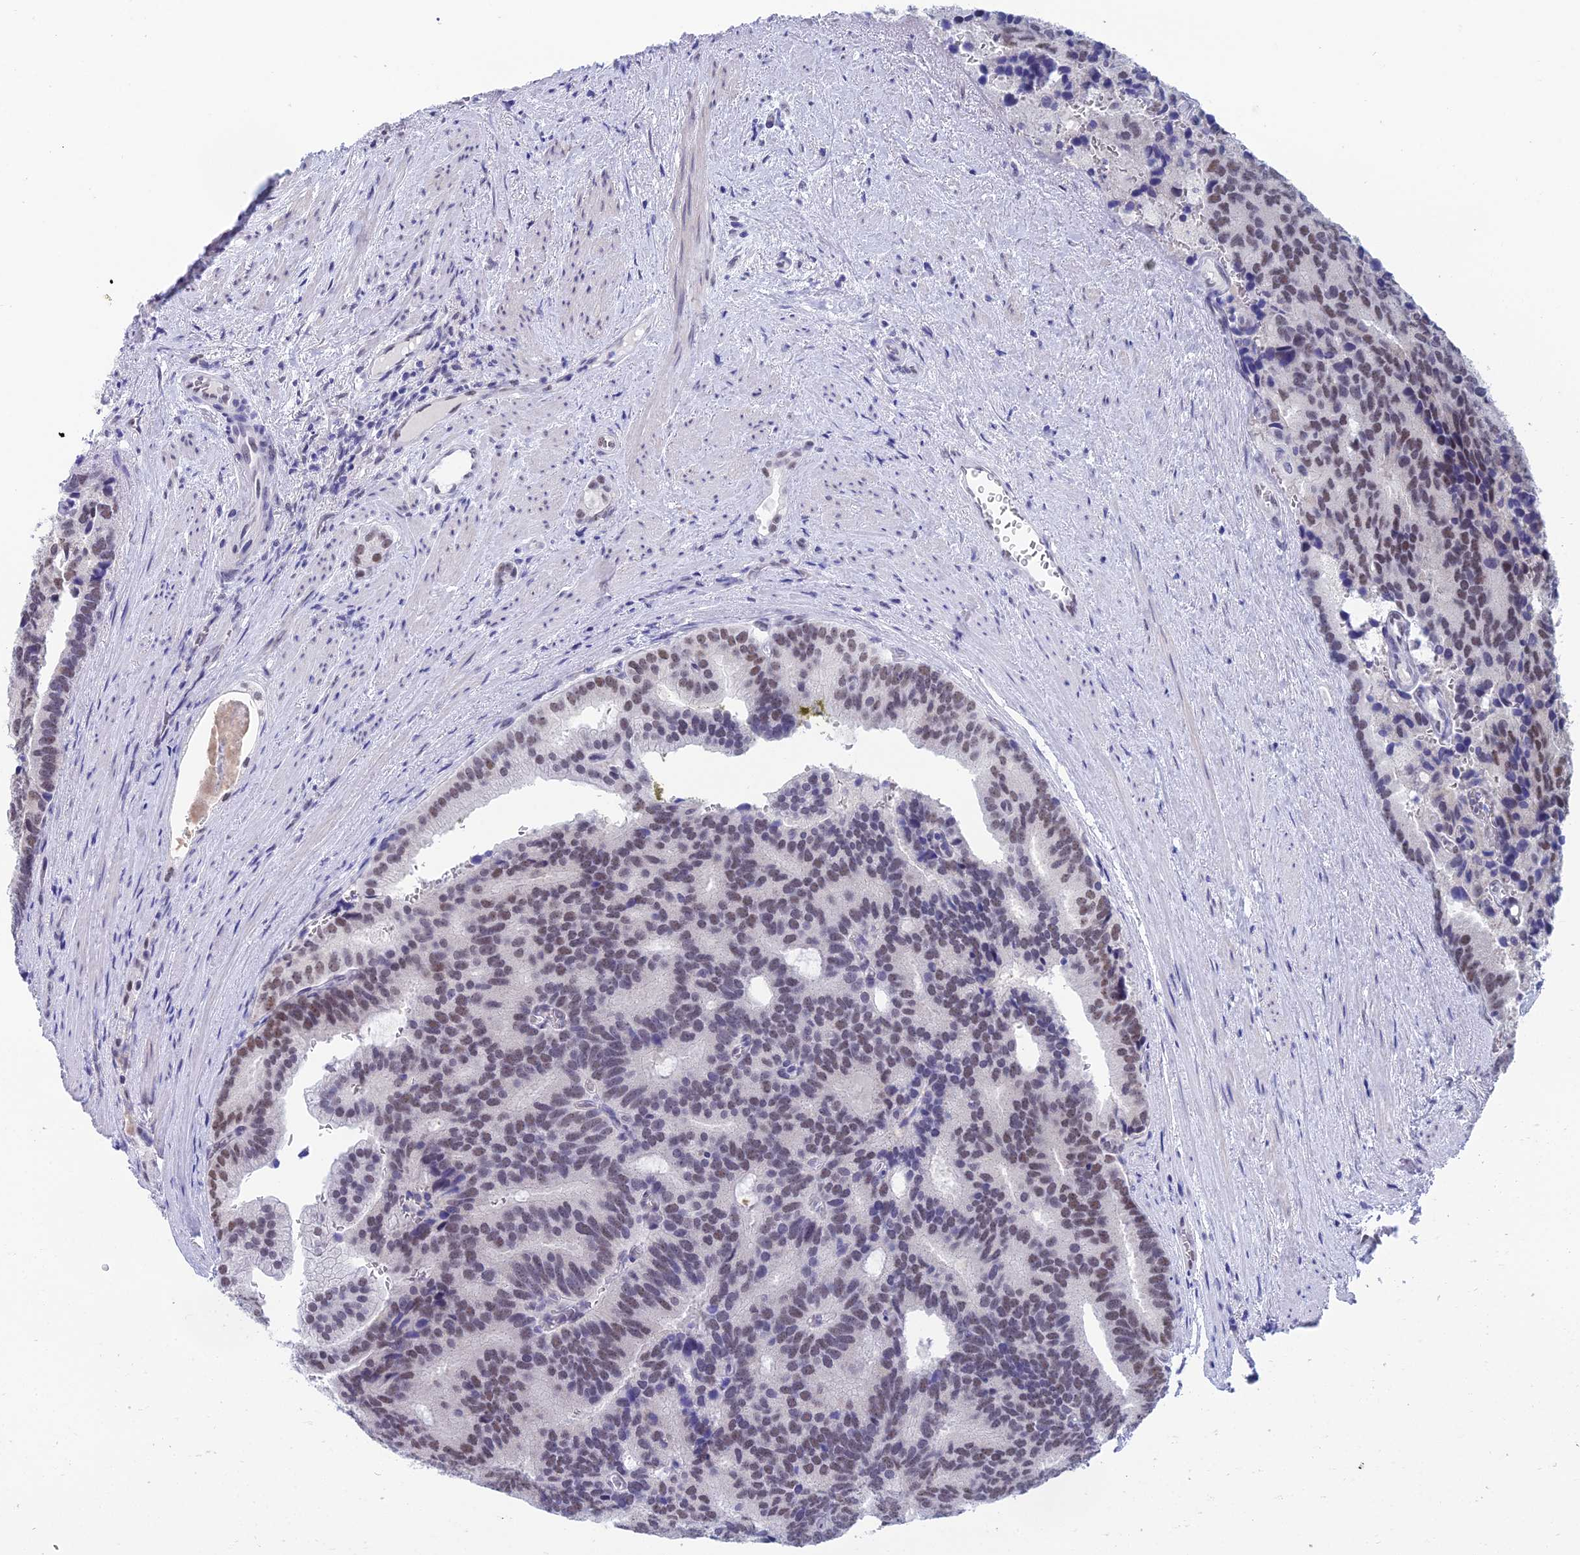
{"staining": {"intensity": "moderate", "quantity": "25%-75%", "location": "nuclear"}, "tissue": "prostate cancer", "cell_type": "Tumor cells", "image_type": "cancer", "snomed": [{"axis": "morphology", "description": "Adenocarcinoma, Low grade"}, {"axis": "topography", "description": "Prostate"}], "caption": "Immunohistochemical staining of prostate cancer (low-grade adenocarcinoma) reveals medium levels of moderate nuclear expression in about 25%-75% of tumor cells.", "gene": "NABP2", "patient": {"sex": "male", "age": 71}}